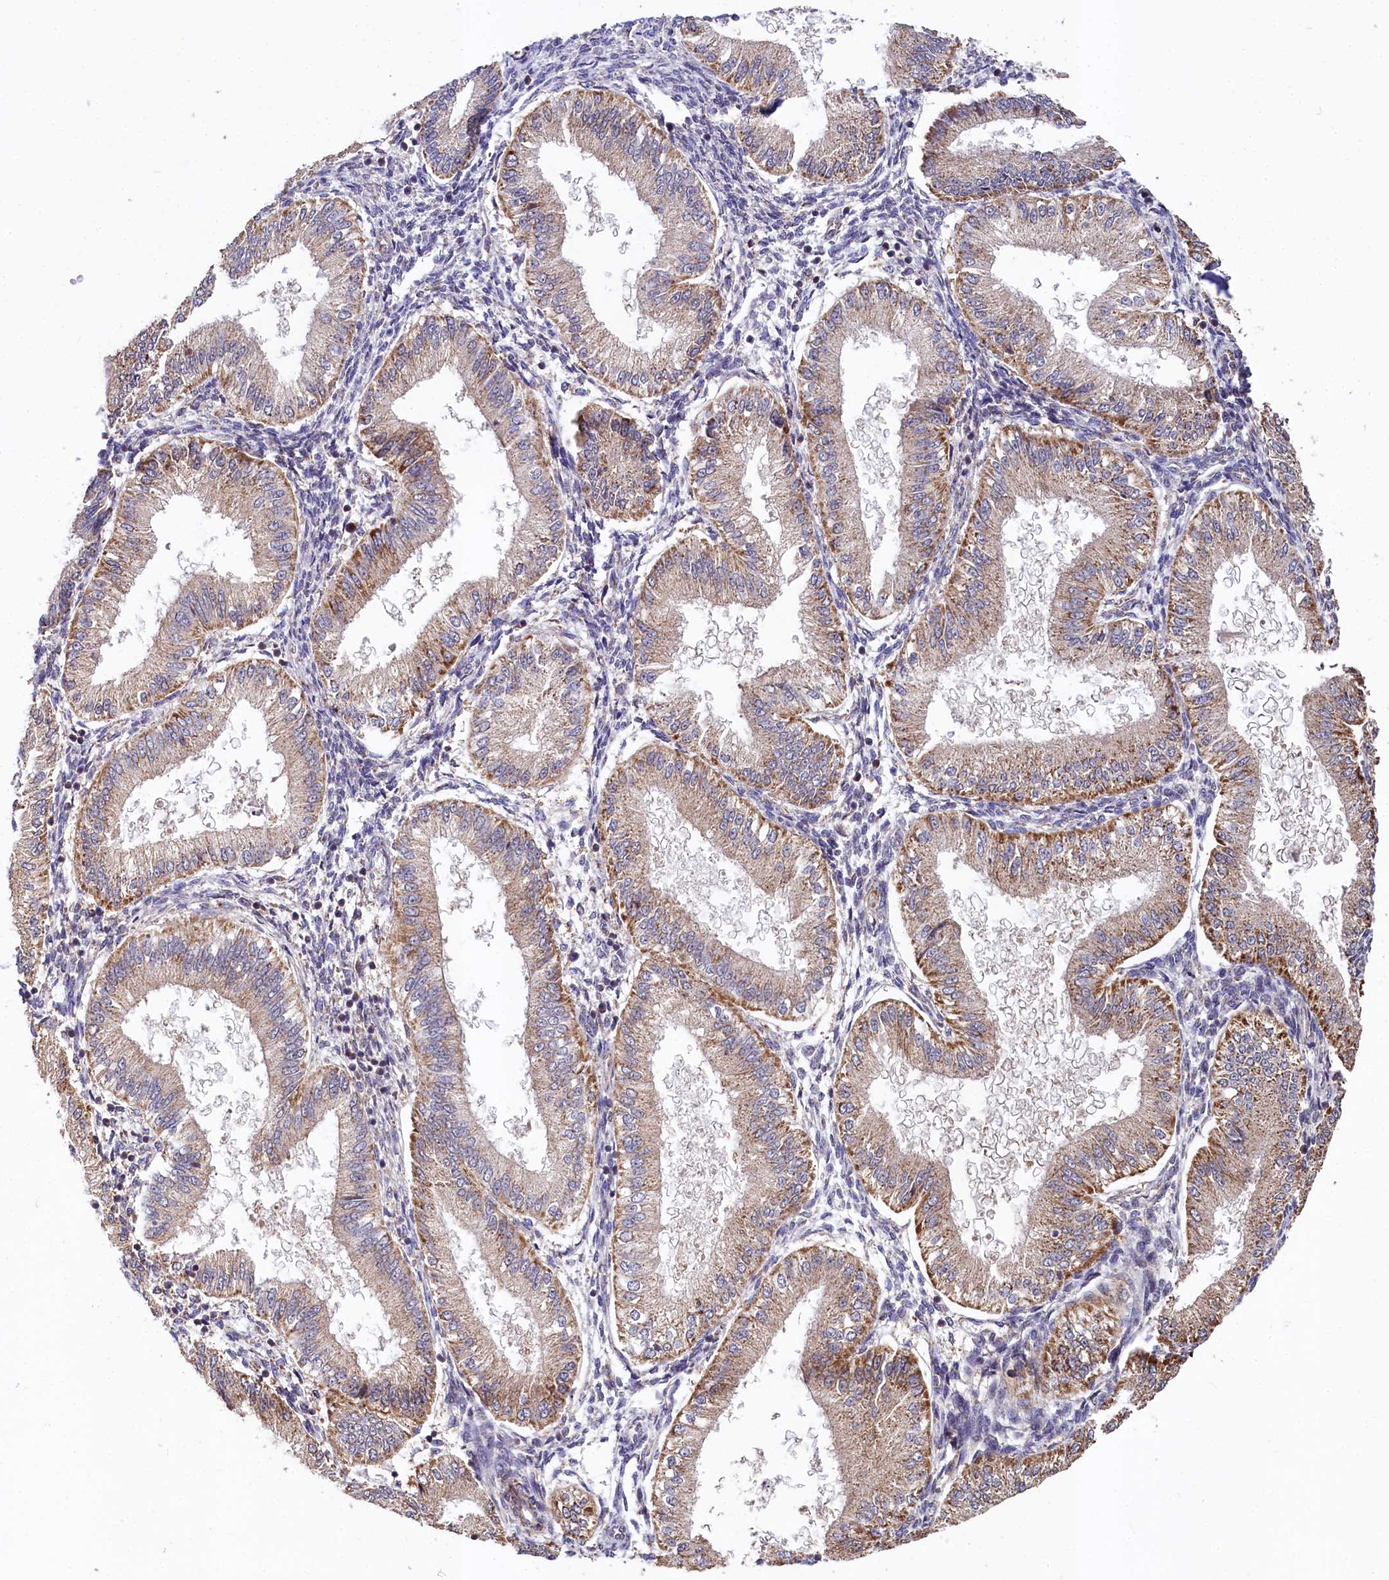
{"staining": {"intensity": "moderate", "quantity": "<25%", "location": "cytoplasmic/membranous"}, "tissue": "endometrium", "cell_type": "Cells in endometrial stroma", "image_type": "normal", "snomed": [{"axis": "morphology", "description": "Normal tissue, NOS"}, {"axis": "topography", "description": "Endometrium"}], "caption": "Endometrium stained for a protein (brown) displays moderate cytoplasmic/membranous positive staining in about <25% of cells in endometrial stroma.", "gene": "SPRYD3", "patient": {"sex": "female", "age": 39}}